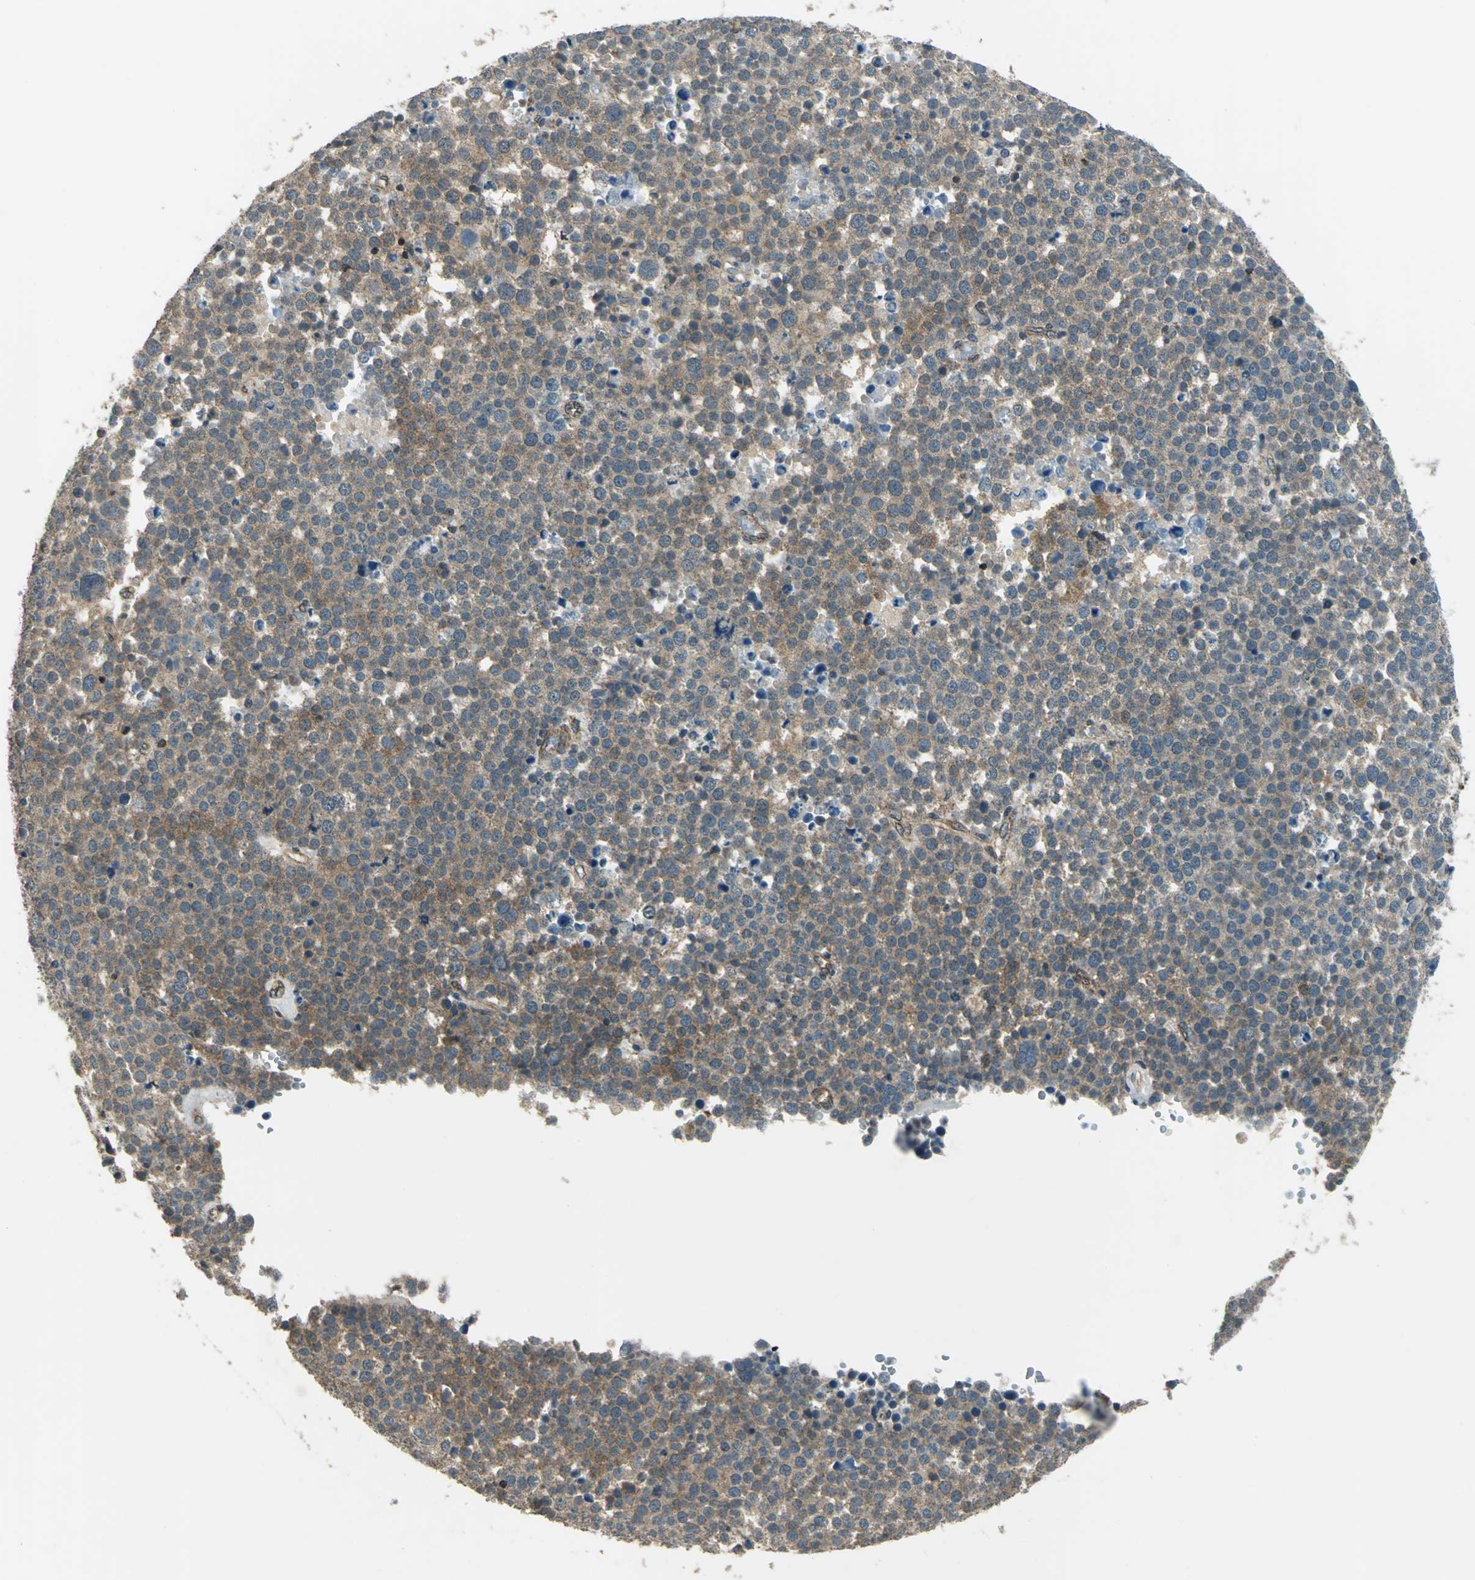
{"staining": {"intensity": "moderate", "quantity": ">75%", "location": "cytoplasmic/membranous"}, "tissue": "testis cancer", "cell_type": "Tumor cells", "image_type": "cancer", "snomed": [{"axis": "morphology", "description": "Seminoma, NOS"}, {"axis": "topography", "description": "Testis"}], "caption": "Immunohistochemical staining of seminoma (testis) demonstrates medium levels of moderate cytoplasmic/membranous protein expression in approximately >75% of tumor cells. (brown staining indicates protein expression, while blue staining denotes nuclei).", "gene": "NUDT2", "patient": {"sex": "male", "age": 71}}